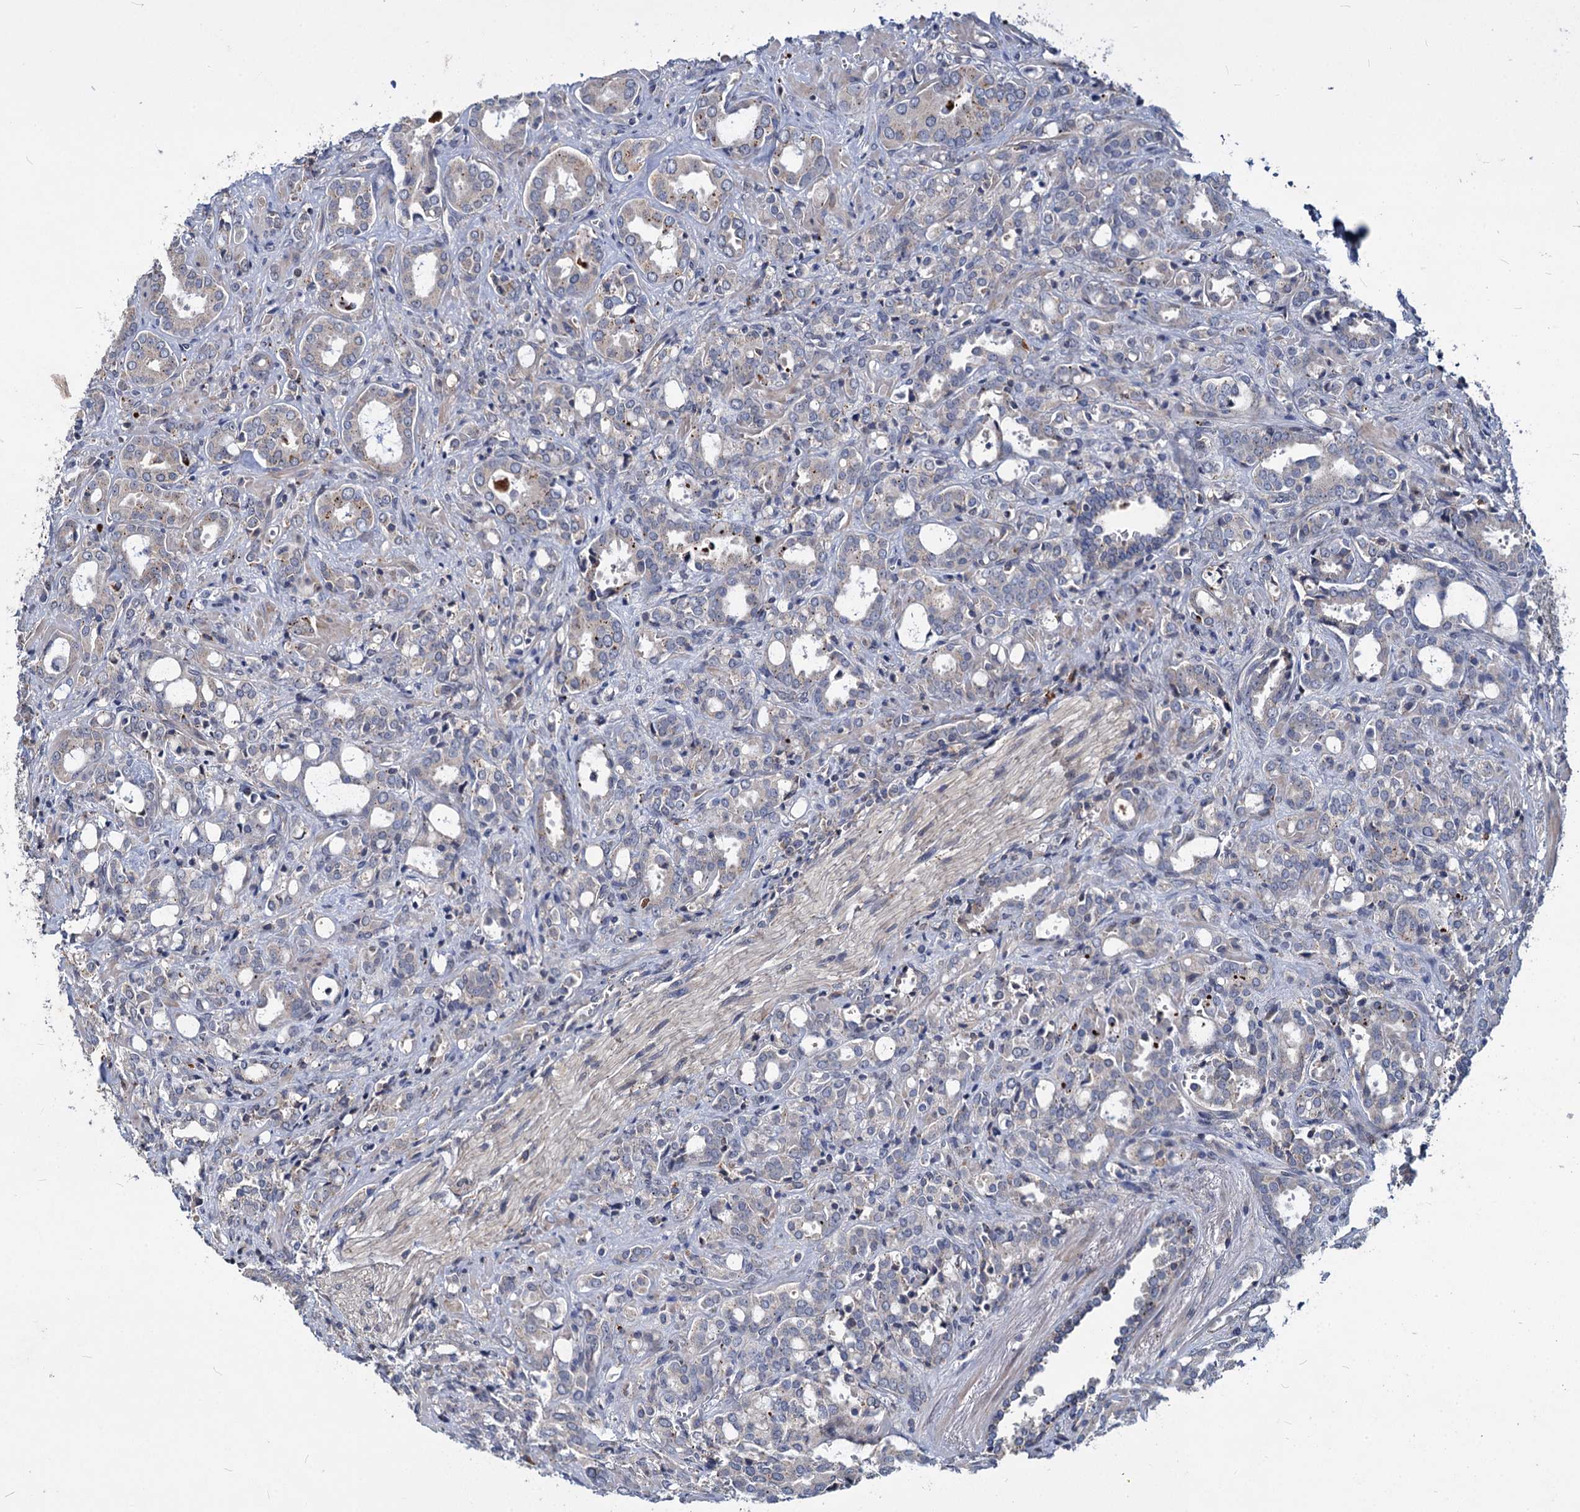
{"staining": {"intensity": "weak", "quantity": "<25%", "location": "cytoplasmic/membranous"}, "tissue": "prostate cancer", "cell_type": "Tumor cells", "image_type": "cancer", "snomed": [{"axis": "morphology", "description": "Adenocarcinoma, High grade"}, {"axis": "topography", "description": "Prostate"}], "caption": "Prostate cancer (adenocarcinoma (high-grade)) was stained to show a protein in brown. There is no significant expression in tumor cells.", "gene": "C11orf86", "patient": {"sex": "male", "age": 72}}